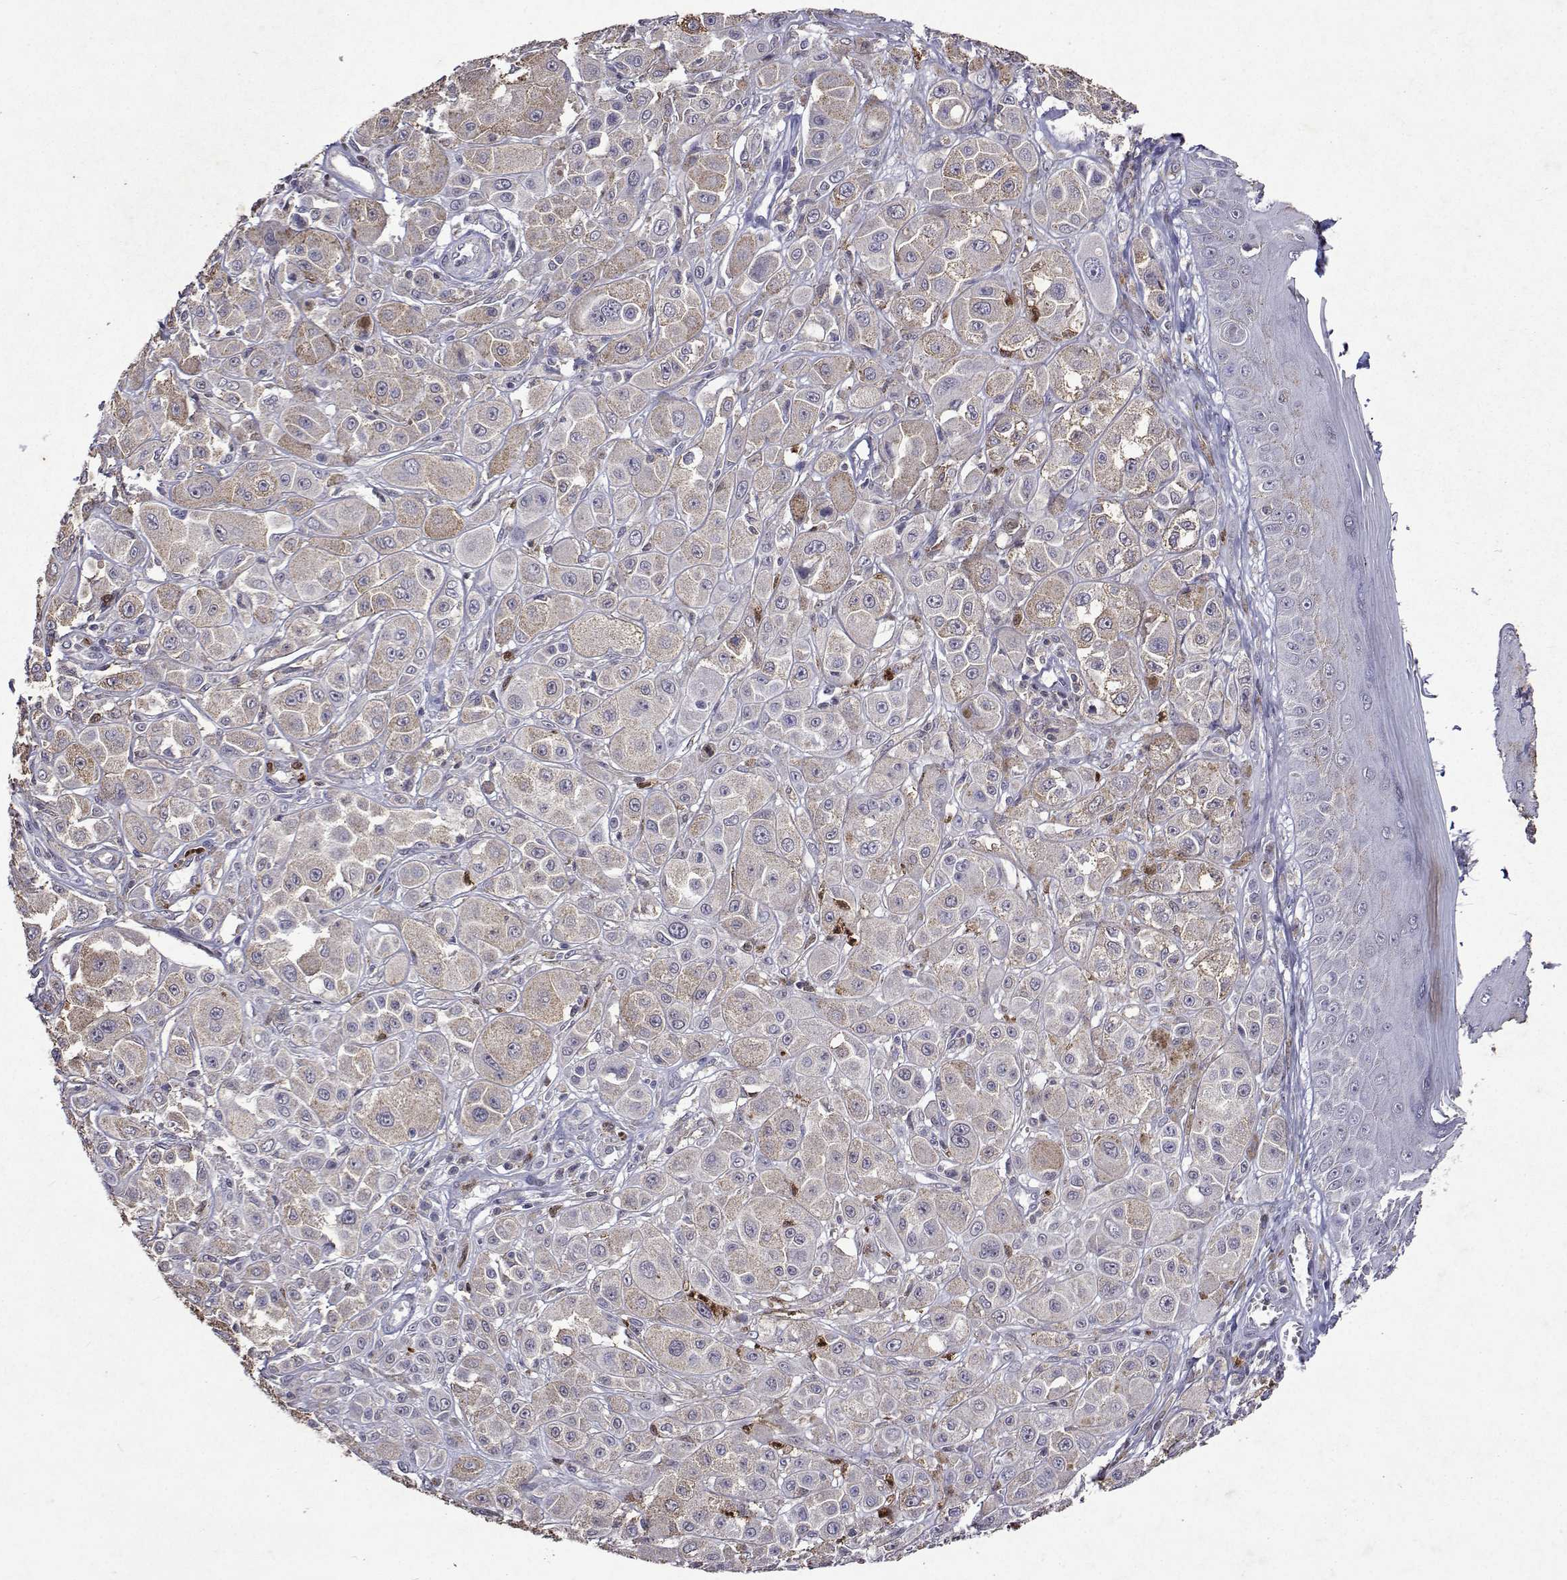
{"staining": {"intensity": "weak", "quantity": ">75%", "location": "cytoplasmic/membranous"}, "tissue": "melanoma", "cell_type": "Tumor cells", "image_type": "cancer", "snomed": [{"axis": "morphology", "description": "Malignant melanoma, NOS"}, {"axis": "topography", "description": "Skin"}], "caption": "The image displays staining of melanoma, revealing weak cytoplasmic/membranous protein expression (brown color) within tumor cells.", "gene": "APAF1", "patient": {"sex": "male", "age": 67}}